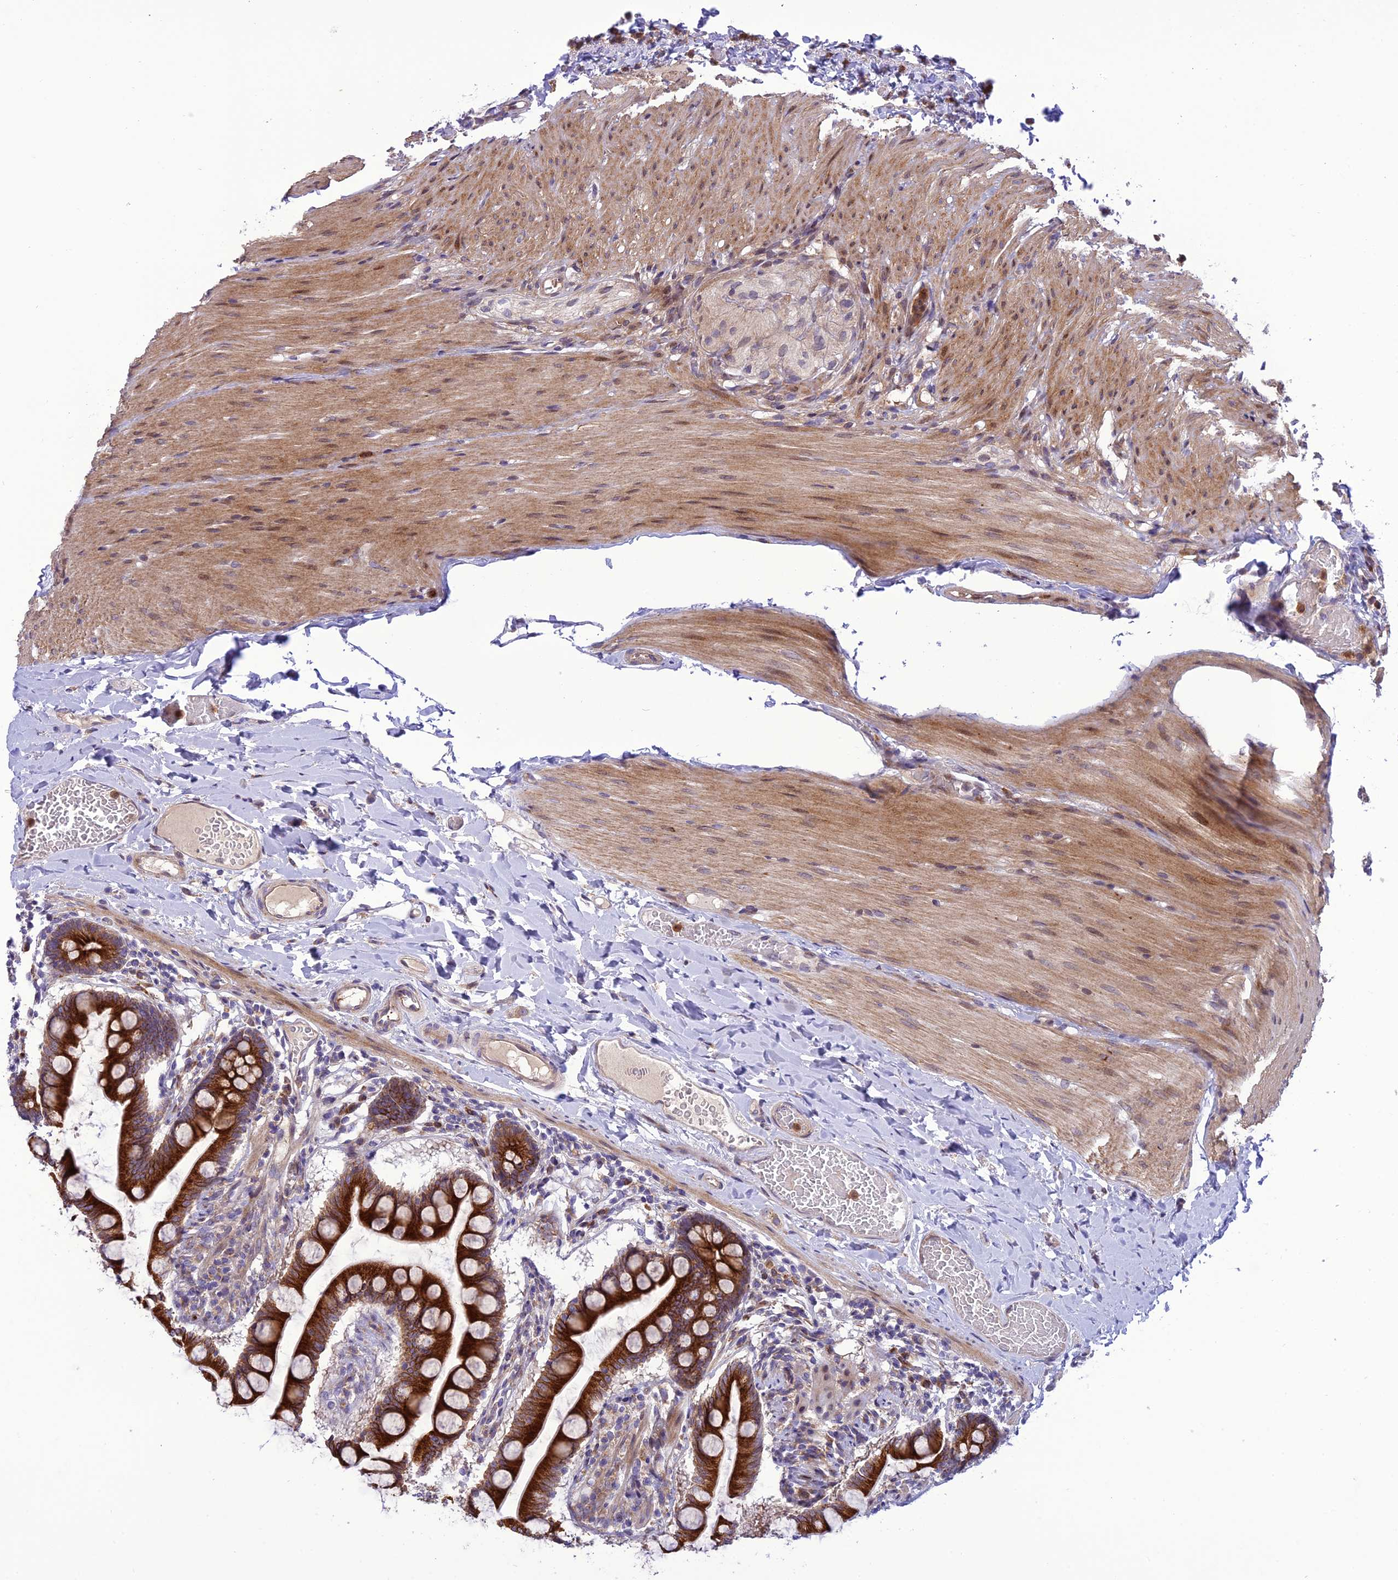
{"staining": {"intensity": "strong", "quantity": ">75%", "location": "cytoplasmic/membranous"}, "tissue": "small intestine", "cell_type": "Glandular cells", "image_type": "normal", "snomed": [{"axis": "morphology", "description": "Normal tissue, NOS"}, {"axis": "topography", "description": "Small intestine"}], "caption": "A brown stain shows strong cytoplasmic/membranous staining of a protein in glandular cells of normal small intestine. The staining is performed using DAB brown chromogen to label protein expression. The nuclei are counter-stained blue using hematoxylin.", "gene": "JMY", "patient": {"sex": "male", "age": 41}}